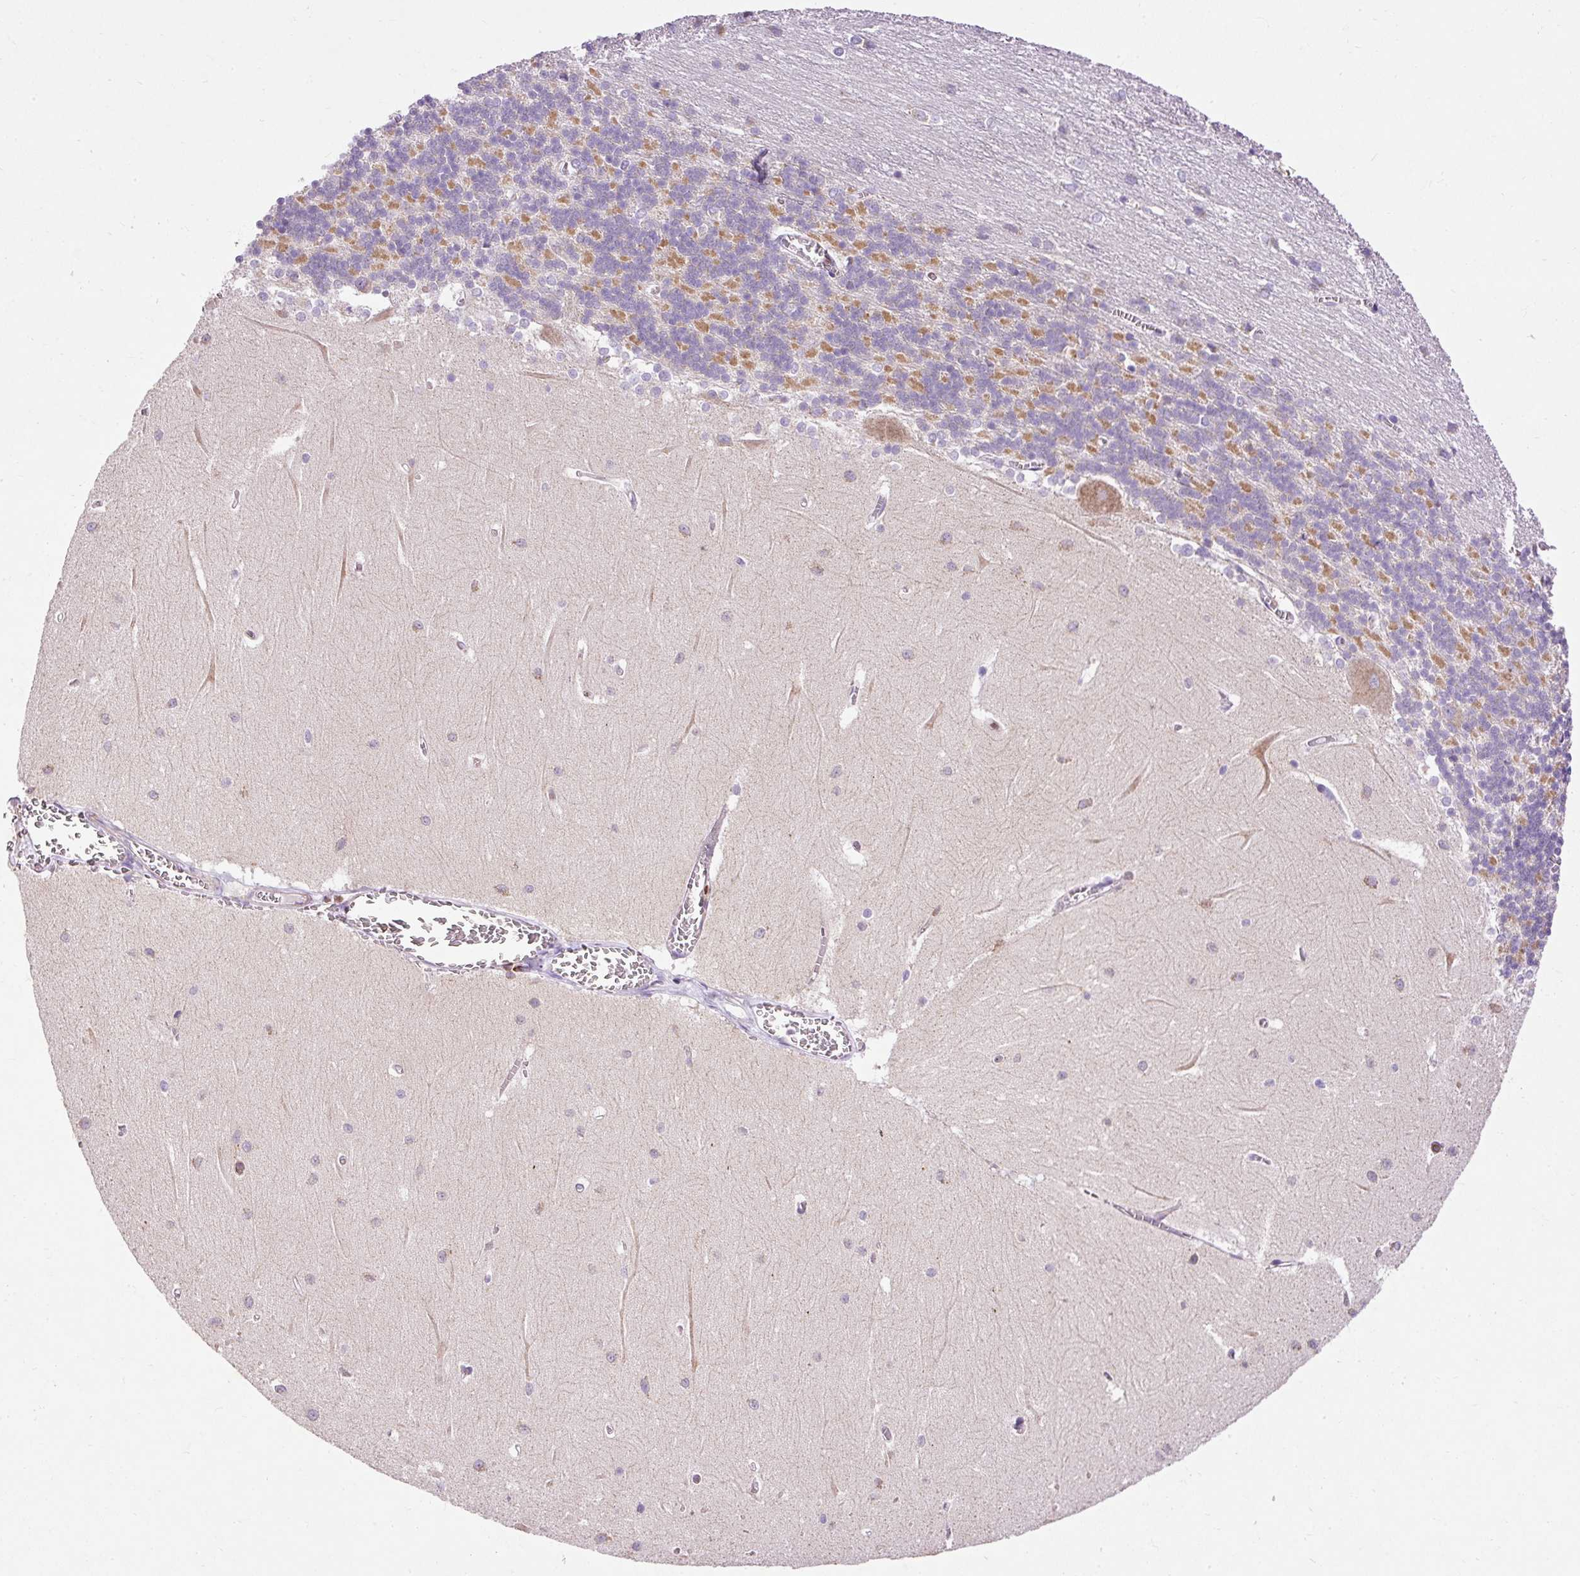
{"staining": {"intensity": "strong", "quantity": "25%-75%", "location": "cytoplasmic/membranous"}, "tissue": "cerebellum", "cell_type": "Cells in granular layer", "image_type": "normal", "snomed": [{"axis": "morphology", "description": "Normal tissue, NOS"}, {"axis": "topography", "description": "Cerebellum"}], "caption": "Cerebellum stained for a protein (brown) reveals strong cytoplasmic/membranous positive positivity in about 25%-75% of cells in granular layer.", "gene": "IMMT", "patient": {"sex": "male", "age": 37}}